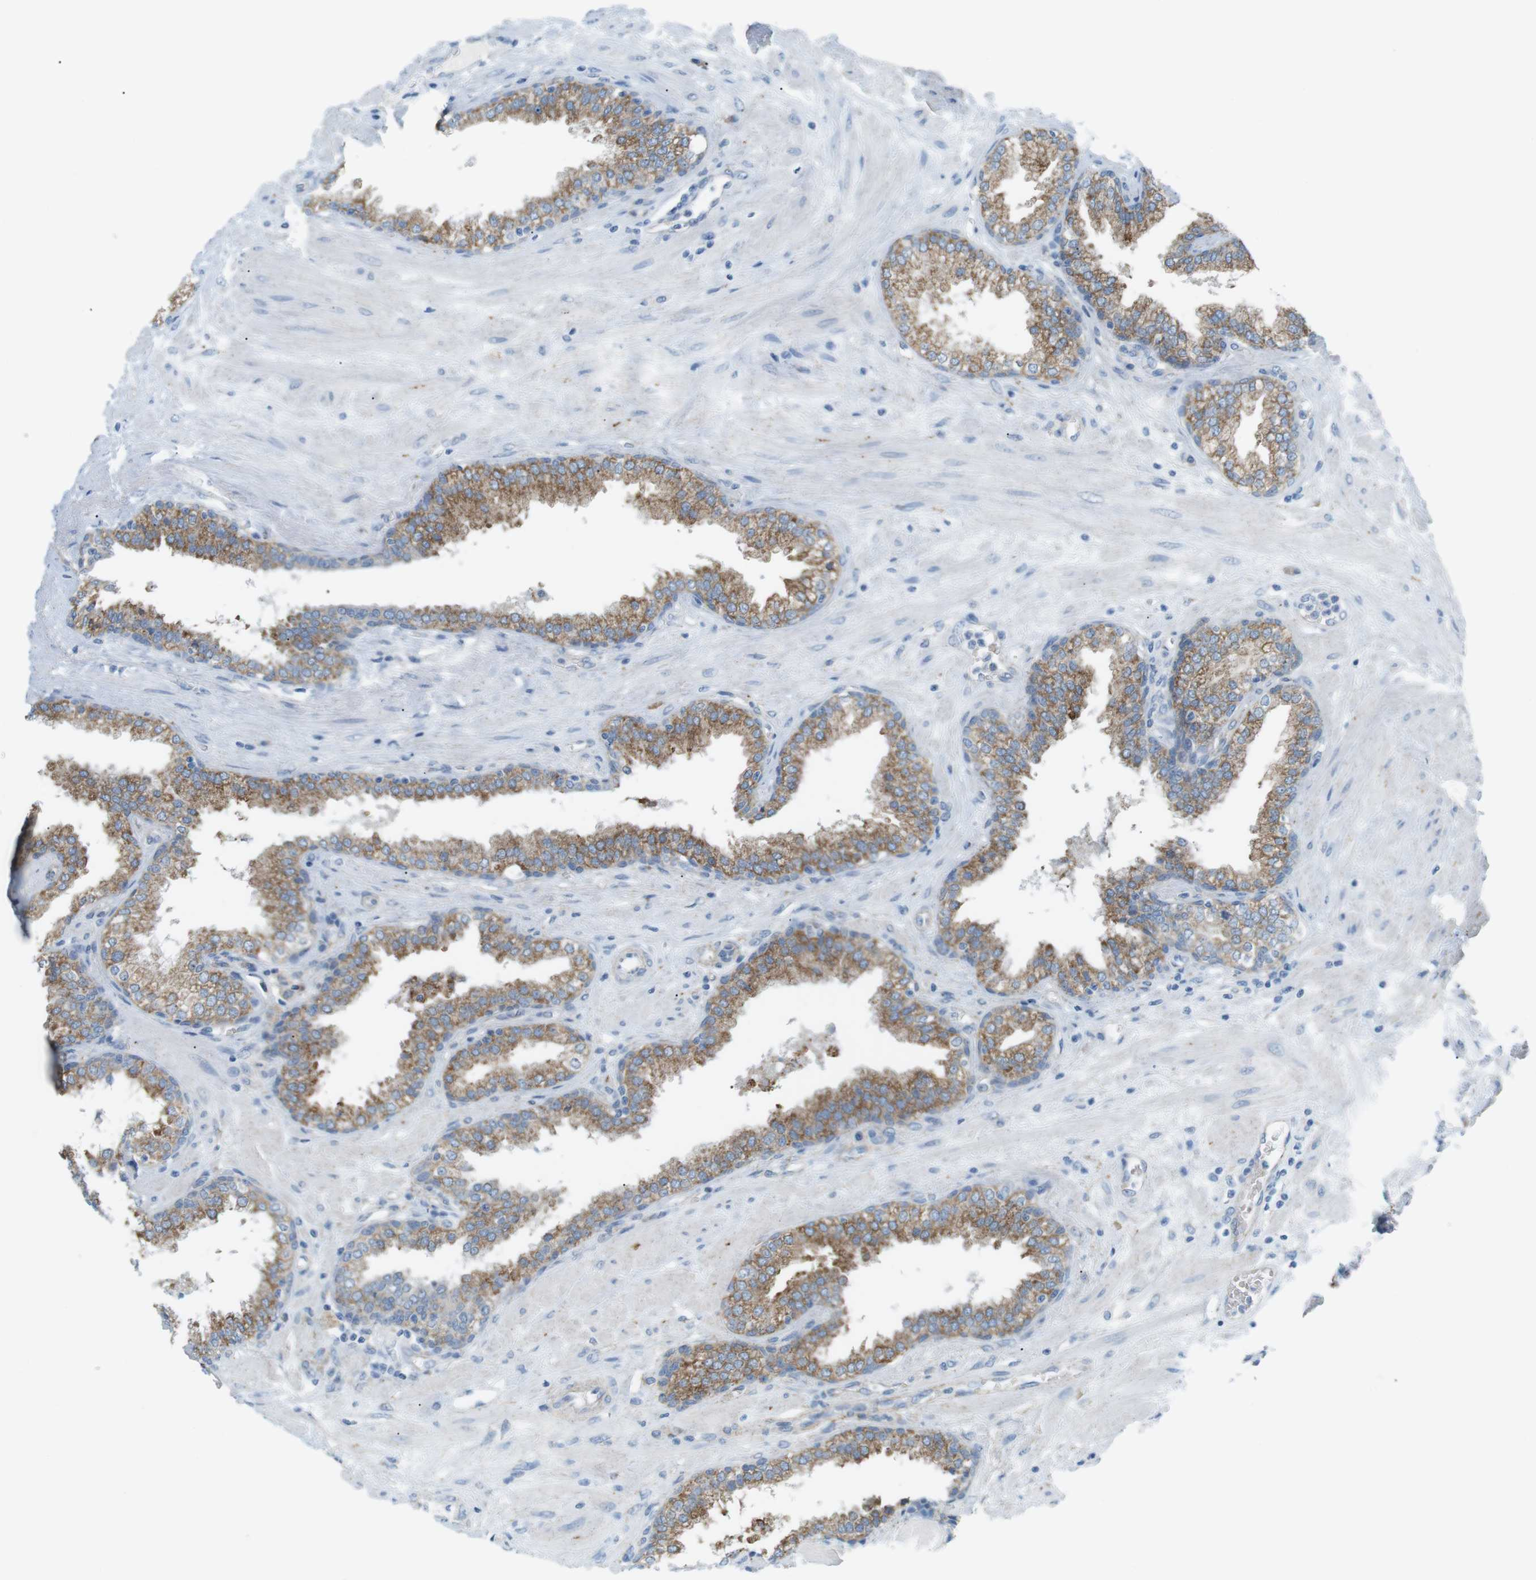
{"staining": {"intensity": "moderate", "quantity": "25%-75%", "location": "cytoplasmic/membranous"}, "tissue": "prostate", "cell_type": "Glandular cells", "image_type": "normal", "snomed": [{"axis": "morphology", "description": "Normal tissue, NOS"}, {"axis": "topography", "description": "Prostate"}], "caption": "DAB (3,3'-diaminobenzidine) immunohistochemical staining of normal human prostate displays moderate cytoplasmic/membranous protein expression in approximately 25%-75% of glandular cells. (brown staining indicates protein expression, while blue staining denotes nuclei).", "gene": "VAMP1", "patient": {"sex": "male", "age": 51}}